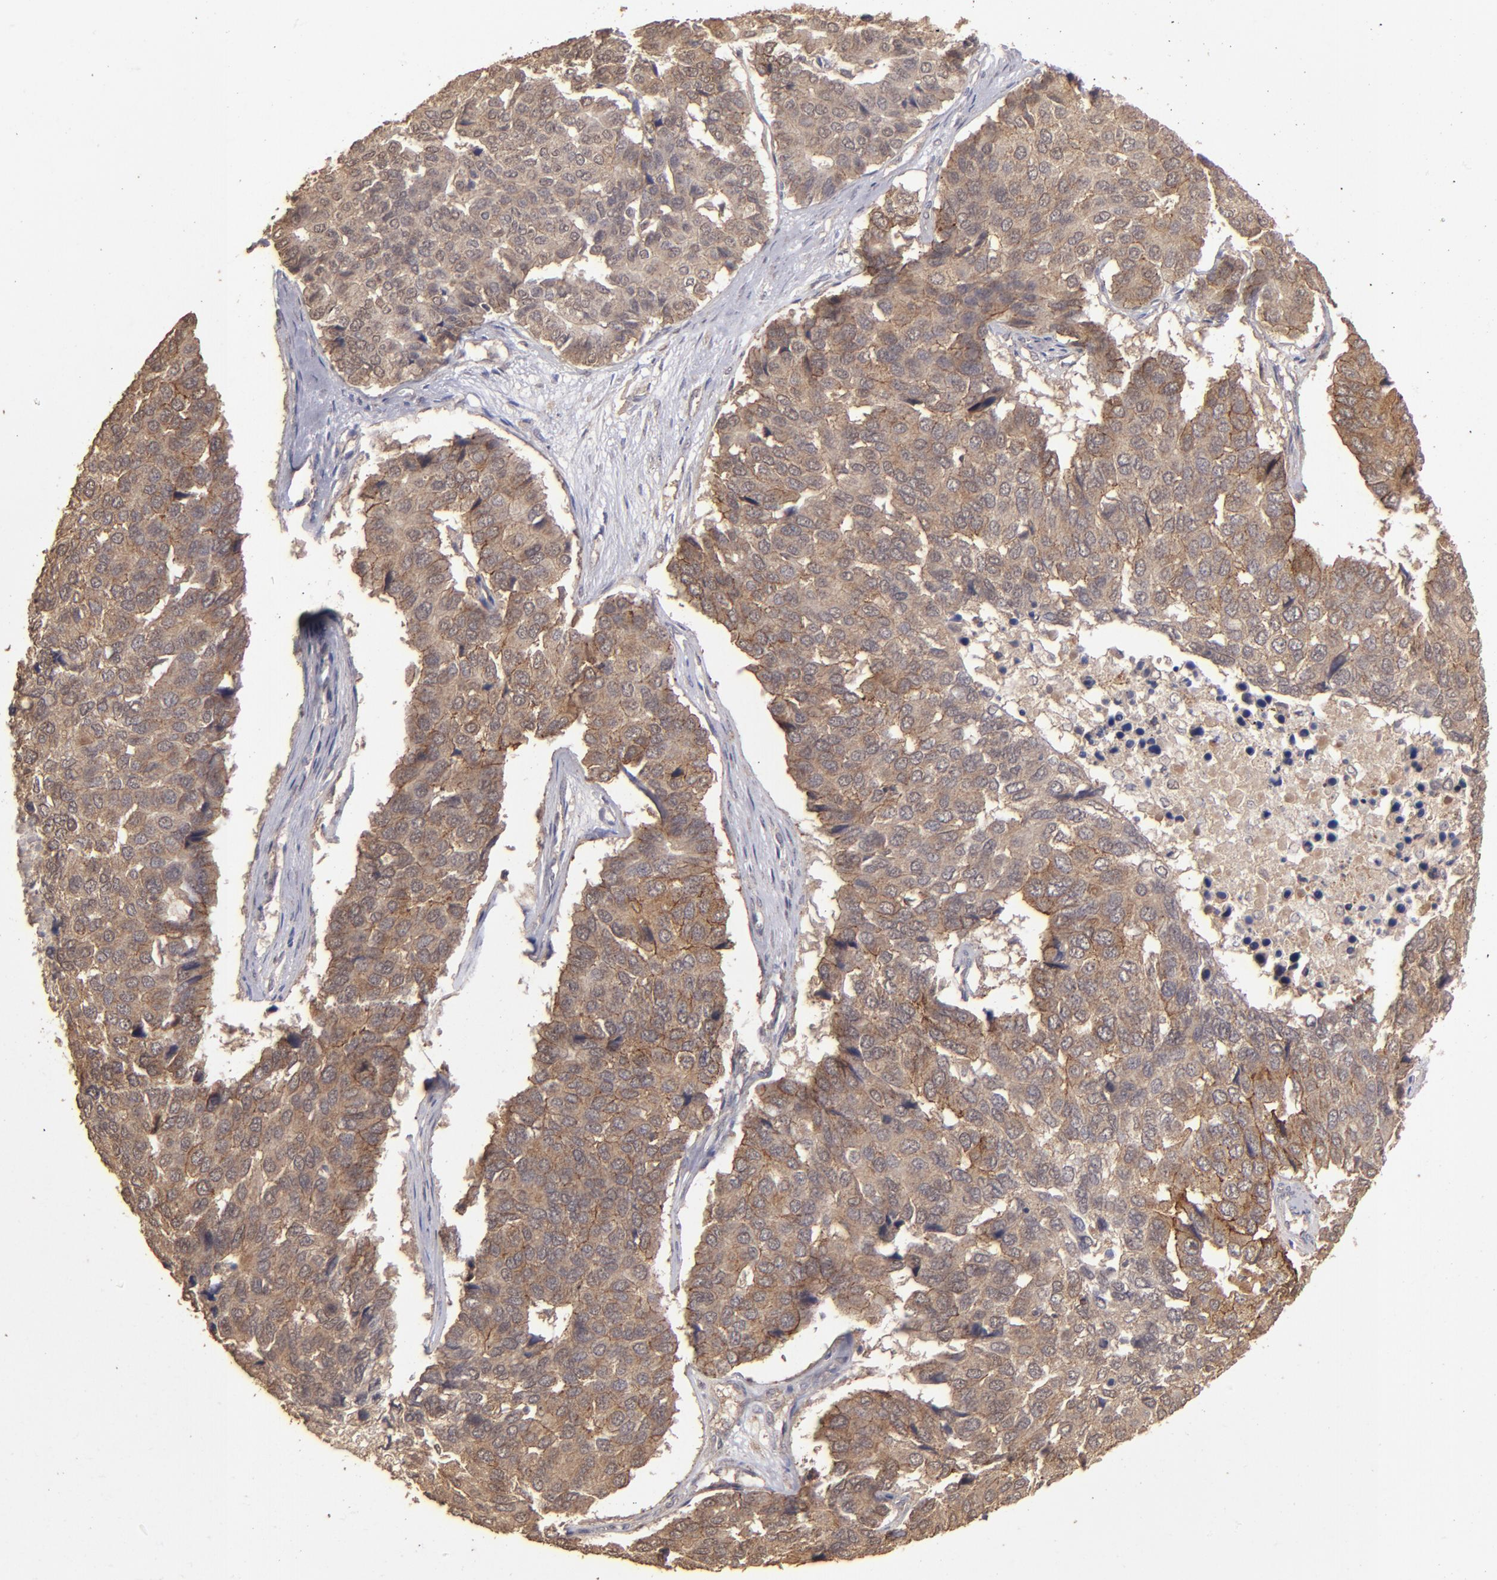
{"staining": {"intensity": "moderate", "quantity": ">75%", "location": "cytoplasmic/membranous"}, "tissue": "pancreatic cancer", "cell_type": "Tumor cells", "image_type": "cancer", "snomed": [{"axis": "morphology", "description": "Adenocarcinoma, NOS"}, {"axis": "topography", "description": "Pancreas"}], "caption": "The photomicrograph demonstrates staining of pancreatic cancer (adenocarcinoma), revealing moderate cytoplasmic/membranous protein positivity (brown color) within tumor cells.", "gene": "FAT1", "patient": {"sex": "male", "age": 50}}